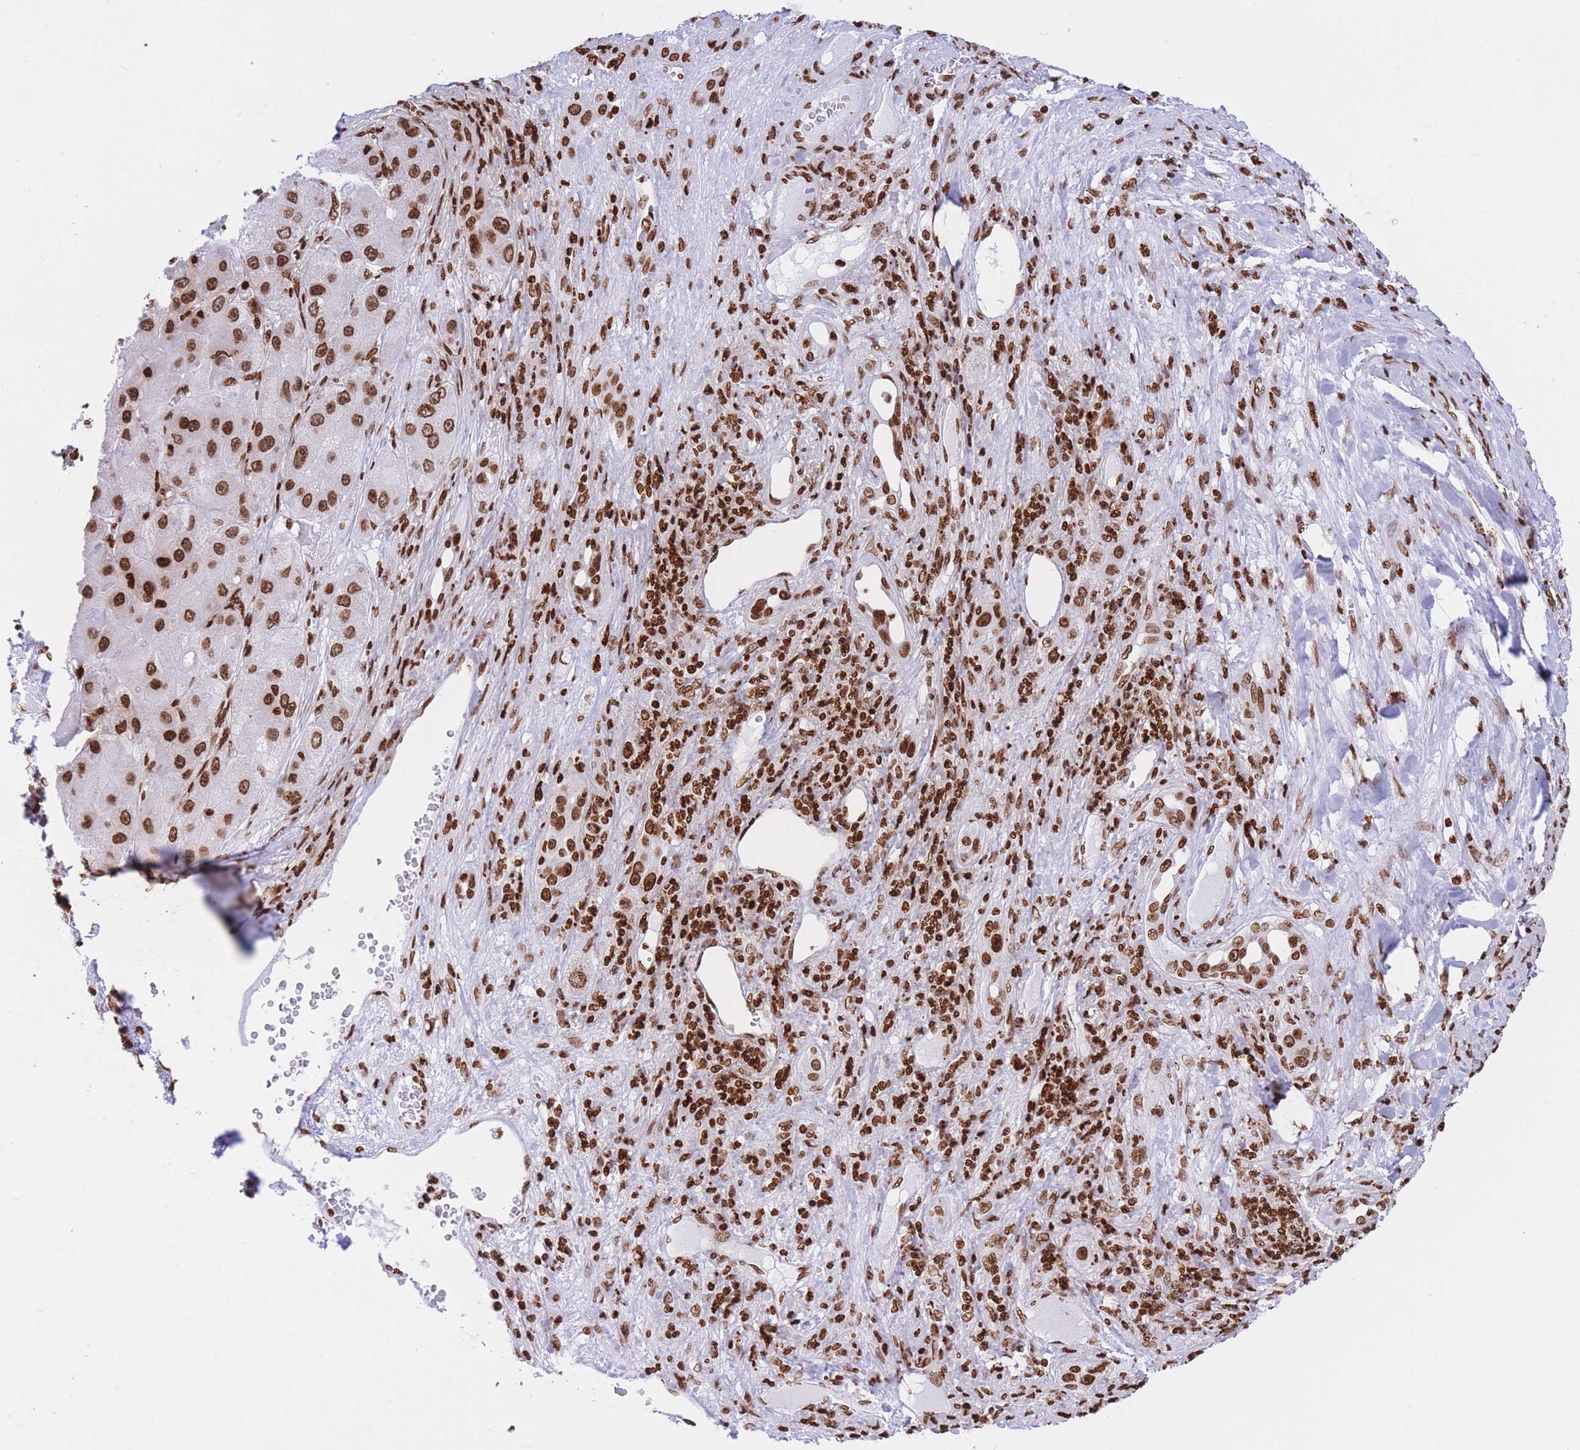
{"staining": {"intensity": "strong", "quantity": ">75%", "location": "nuclear"}, "tissue": "liver cancer", "cell_type": "Tumor cells", "image_type": "cancer", "snomed": [{"axis": "morphology", "description": "Carcinoma, Hepatocellular, NOS"}, {"axis": "topography", "description": "Liver"}], "caption": "Liver hepatocellular carcinoma stained with immunohistochemistry (IHC) displays strong nuclear positivity in approximately >75% of tumor cells.", "gene": "H2BC11", "patient": {"sex": "female", "age": 73}}